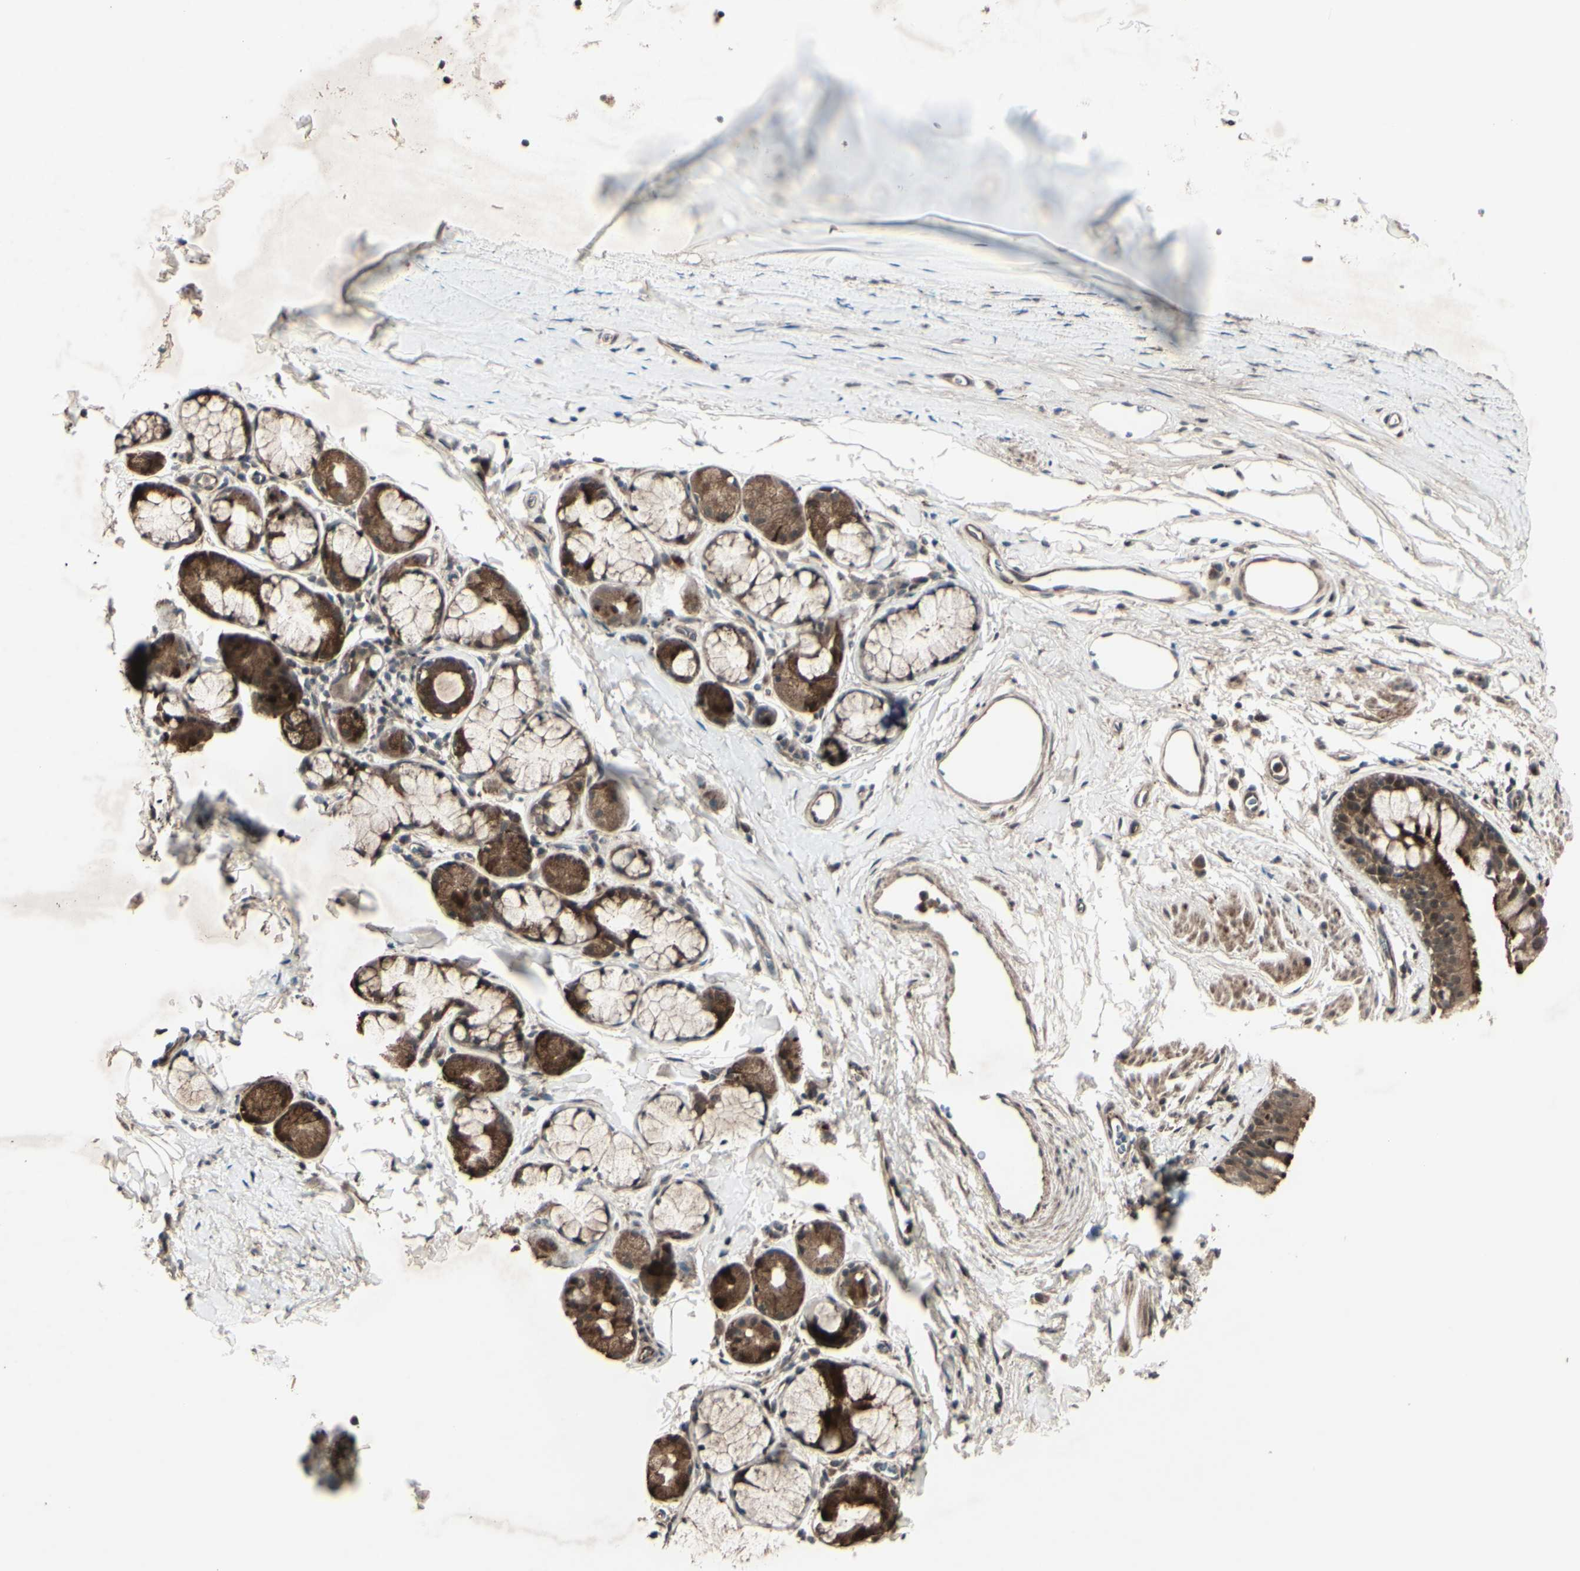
{"staining": {"intensity": "strong", "quantity": ">75%", "location": "cytoplasmic/membranous,nuclear"}, "tissue": "bronchus", "cell_type": "Respiratory epithelial cells", "image_type": "normal", "snomed": [{"axis": "morphology", "description": "Normal tissue, NOS"}, {"axis": "morphology", "description": "Malignant melanoma, Metastatic site"}, {"axis": "topography", "description": "Bronchus"}, {"axis": "topography", "description": "Lung"}], "caption": "Immunohistochemistry (IHC) photomicrograph of normal bronchus stained for a protein (brown), which reveals high levels of strong cytoplasmic/membranous,nuclear positivity in about >75% of respiratory epithelial cells.", "gene": "MLF2", "patient": {"sex": "male", "age": 64}}